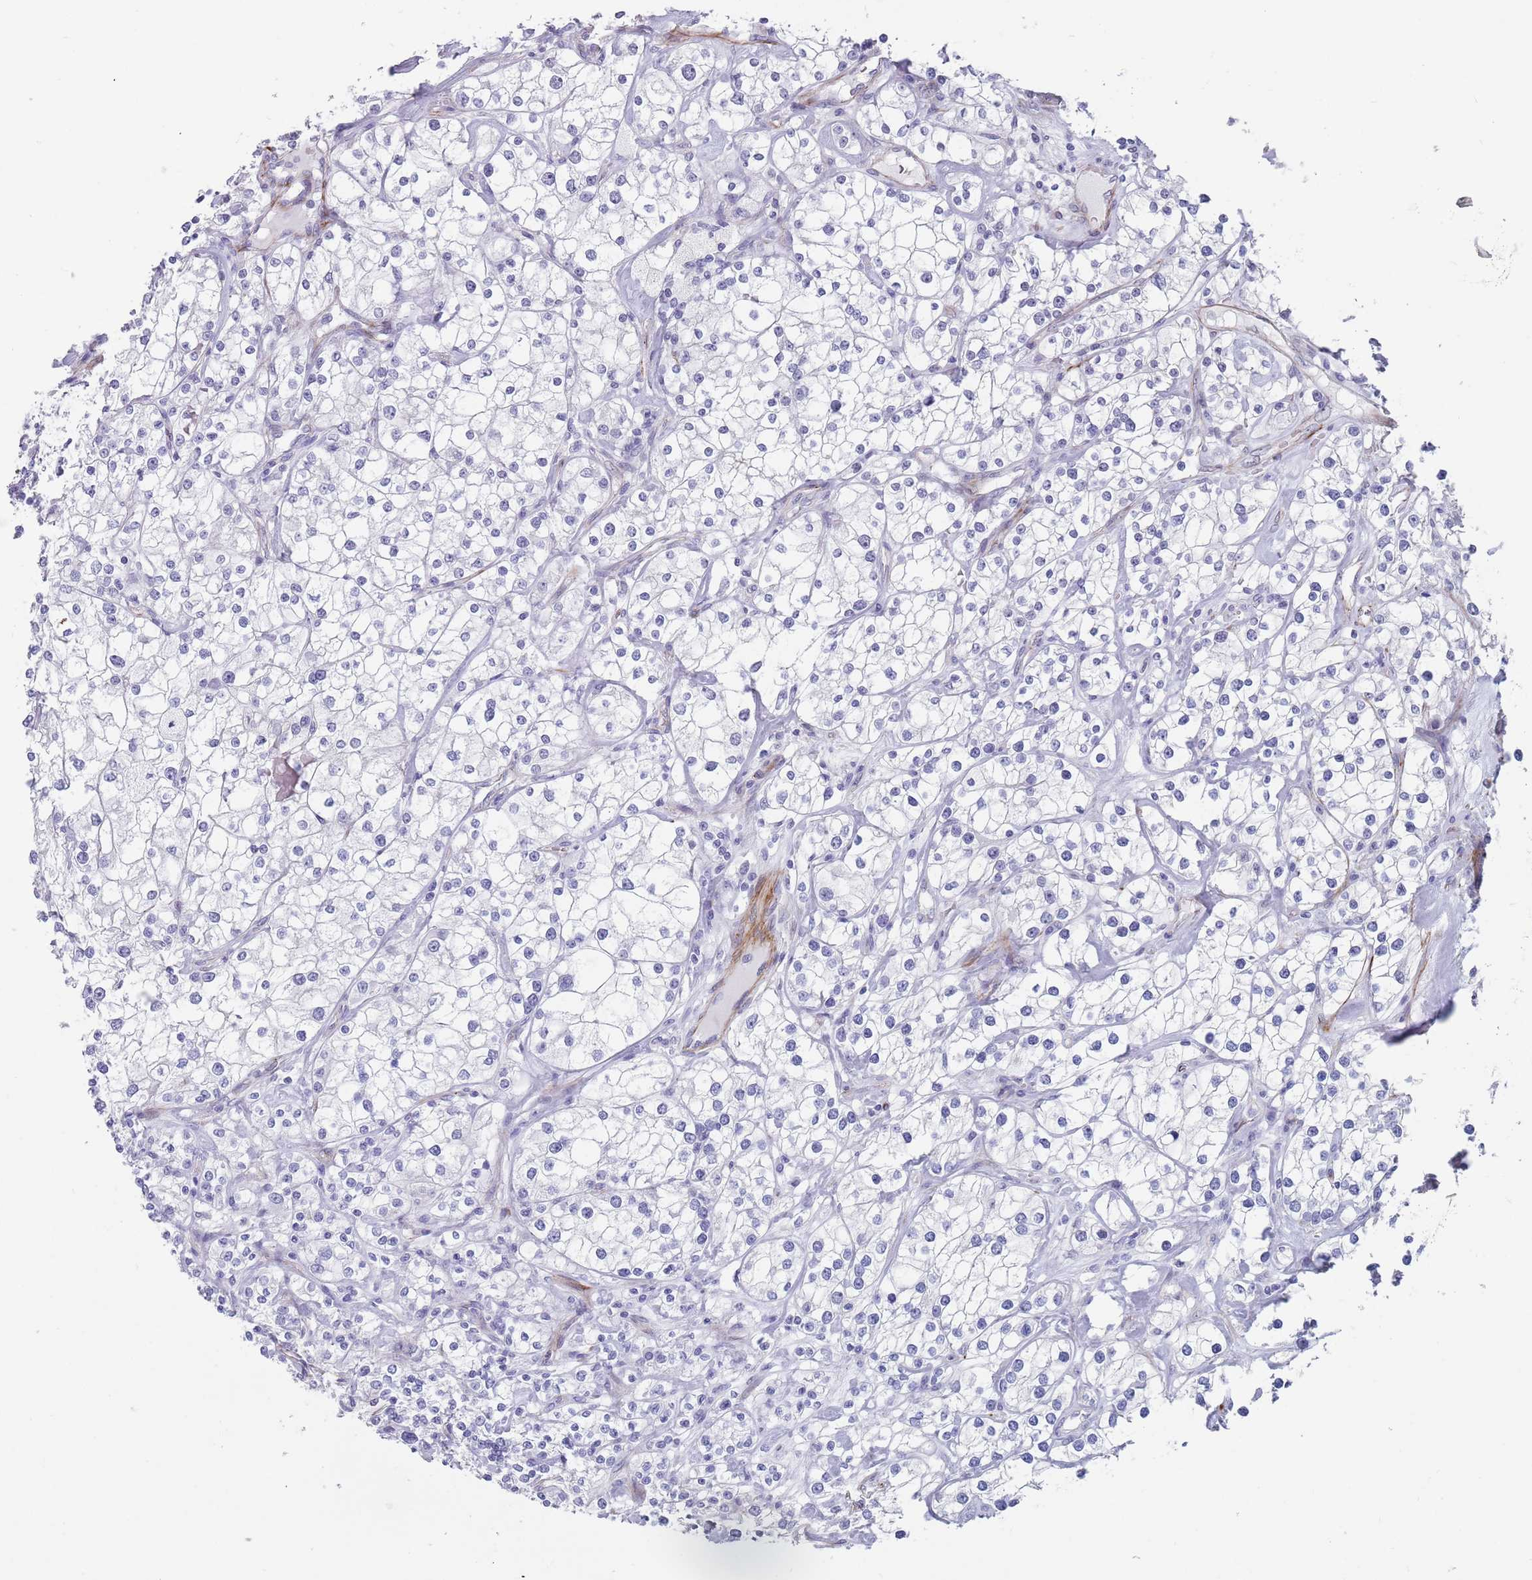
{"staining": {"intensity": "negative", "quantity": "none", "location": "none"}, "tissue": "renal cancer", "cell_type": "Tumor cells", "image_type": "cancer", "snomed": [{"axis": "morphology", "description": "Adenocarcinoma, NOS"}, {"axis": "topography", "description": "Kidney"}], "caption": "Immunohistochemical staining of human renal cancer (adenocarcinoma) reveals no significant staining in tumor cells. Nuclei are stained in blue.", "gene": "OR5A2", "patient": {"sex": "male", "age": 77}}